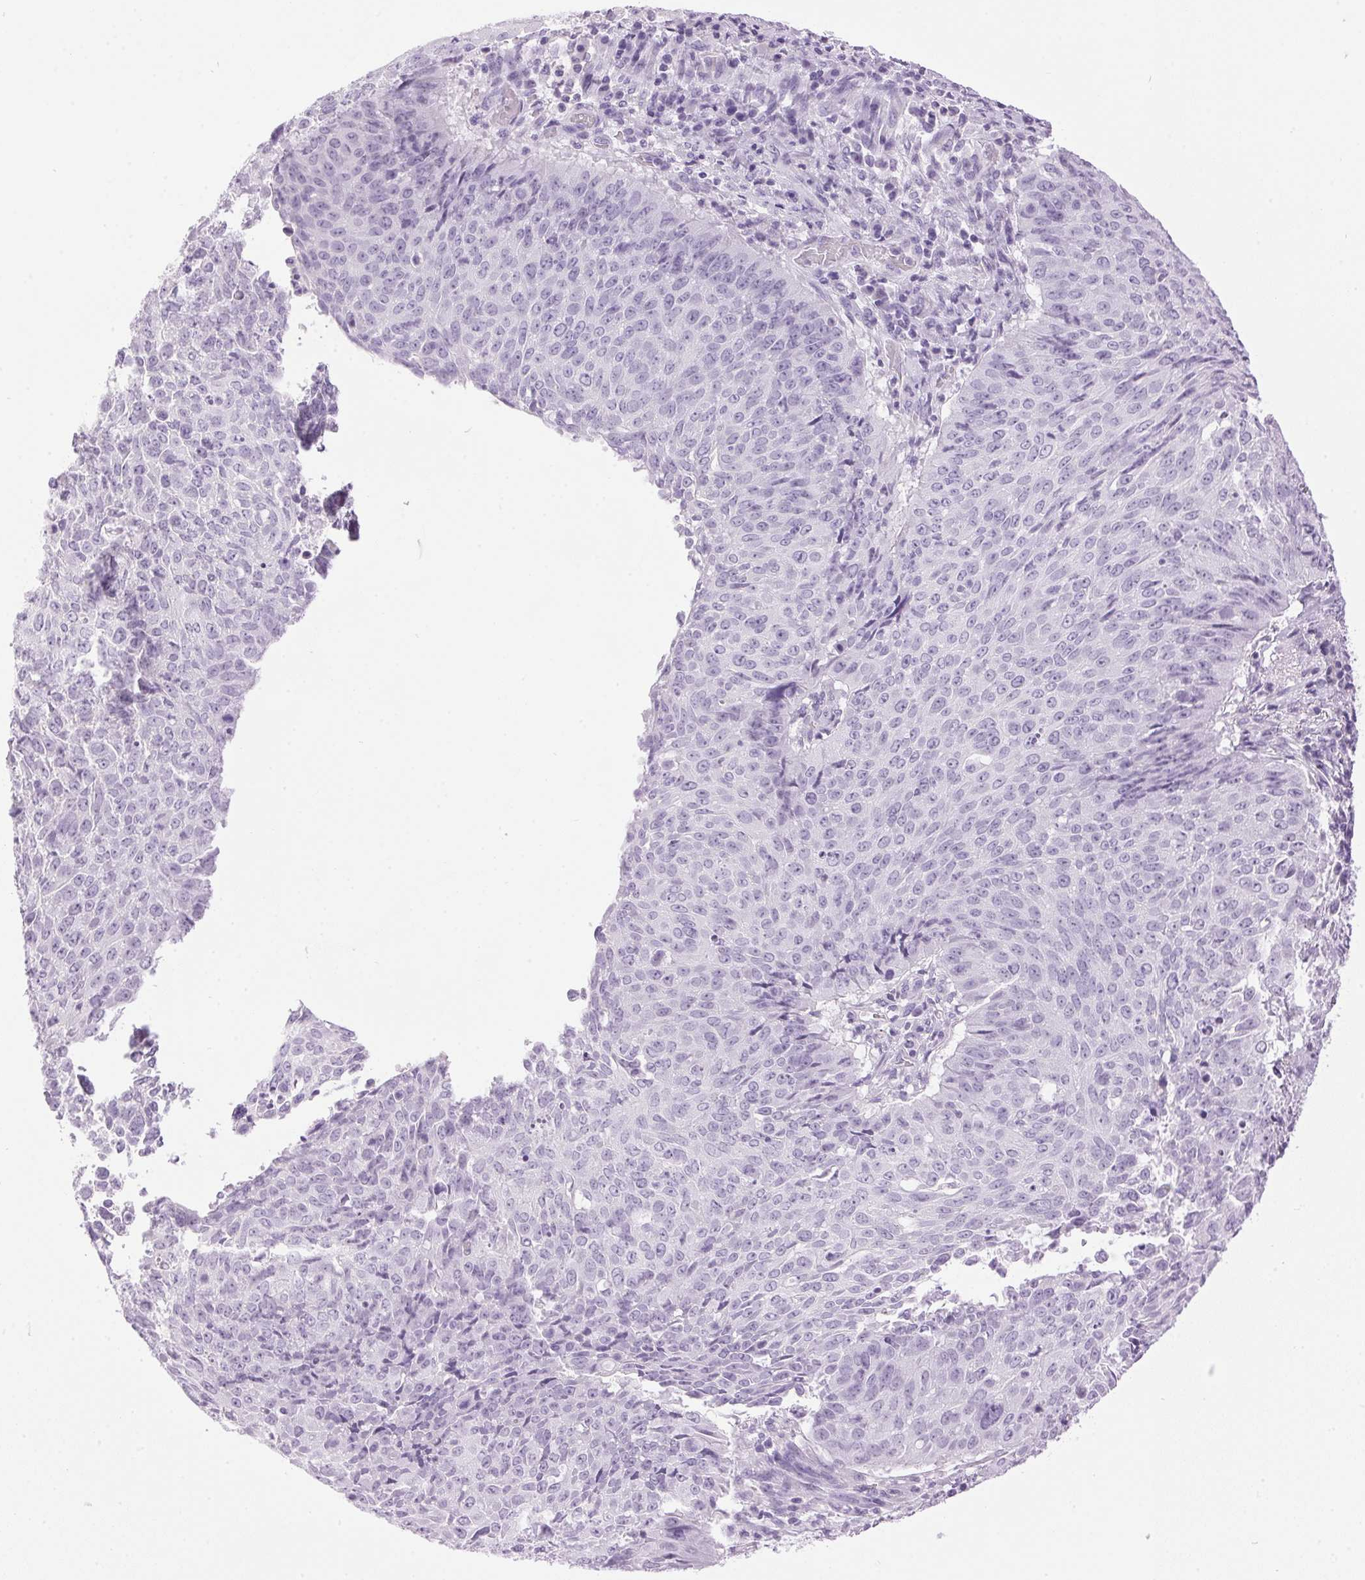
{"staining": {"intensity": "negative", "quantity": "none", "location": "none"}, "tissue": "lung cancer", "cell_type": "Tumor cells", "image_type": "cancer", "snomed": [{"axis": "morphology", "description": "Normal tissue, NOS"}, {"axis": "morphology", "description": "Squamous cell carcinoma, NOS"}, {"axis": "topography", "description": "Bronchus"}, {"axis": "topography", "description": "Lung"}], "caption": "Tumor cells show no significant protein positivity in lung cancer (squamous cell carcinoma).", "gene": "SP7", "patient": {"sex": "male", "age": 64}}